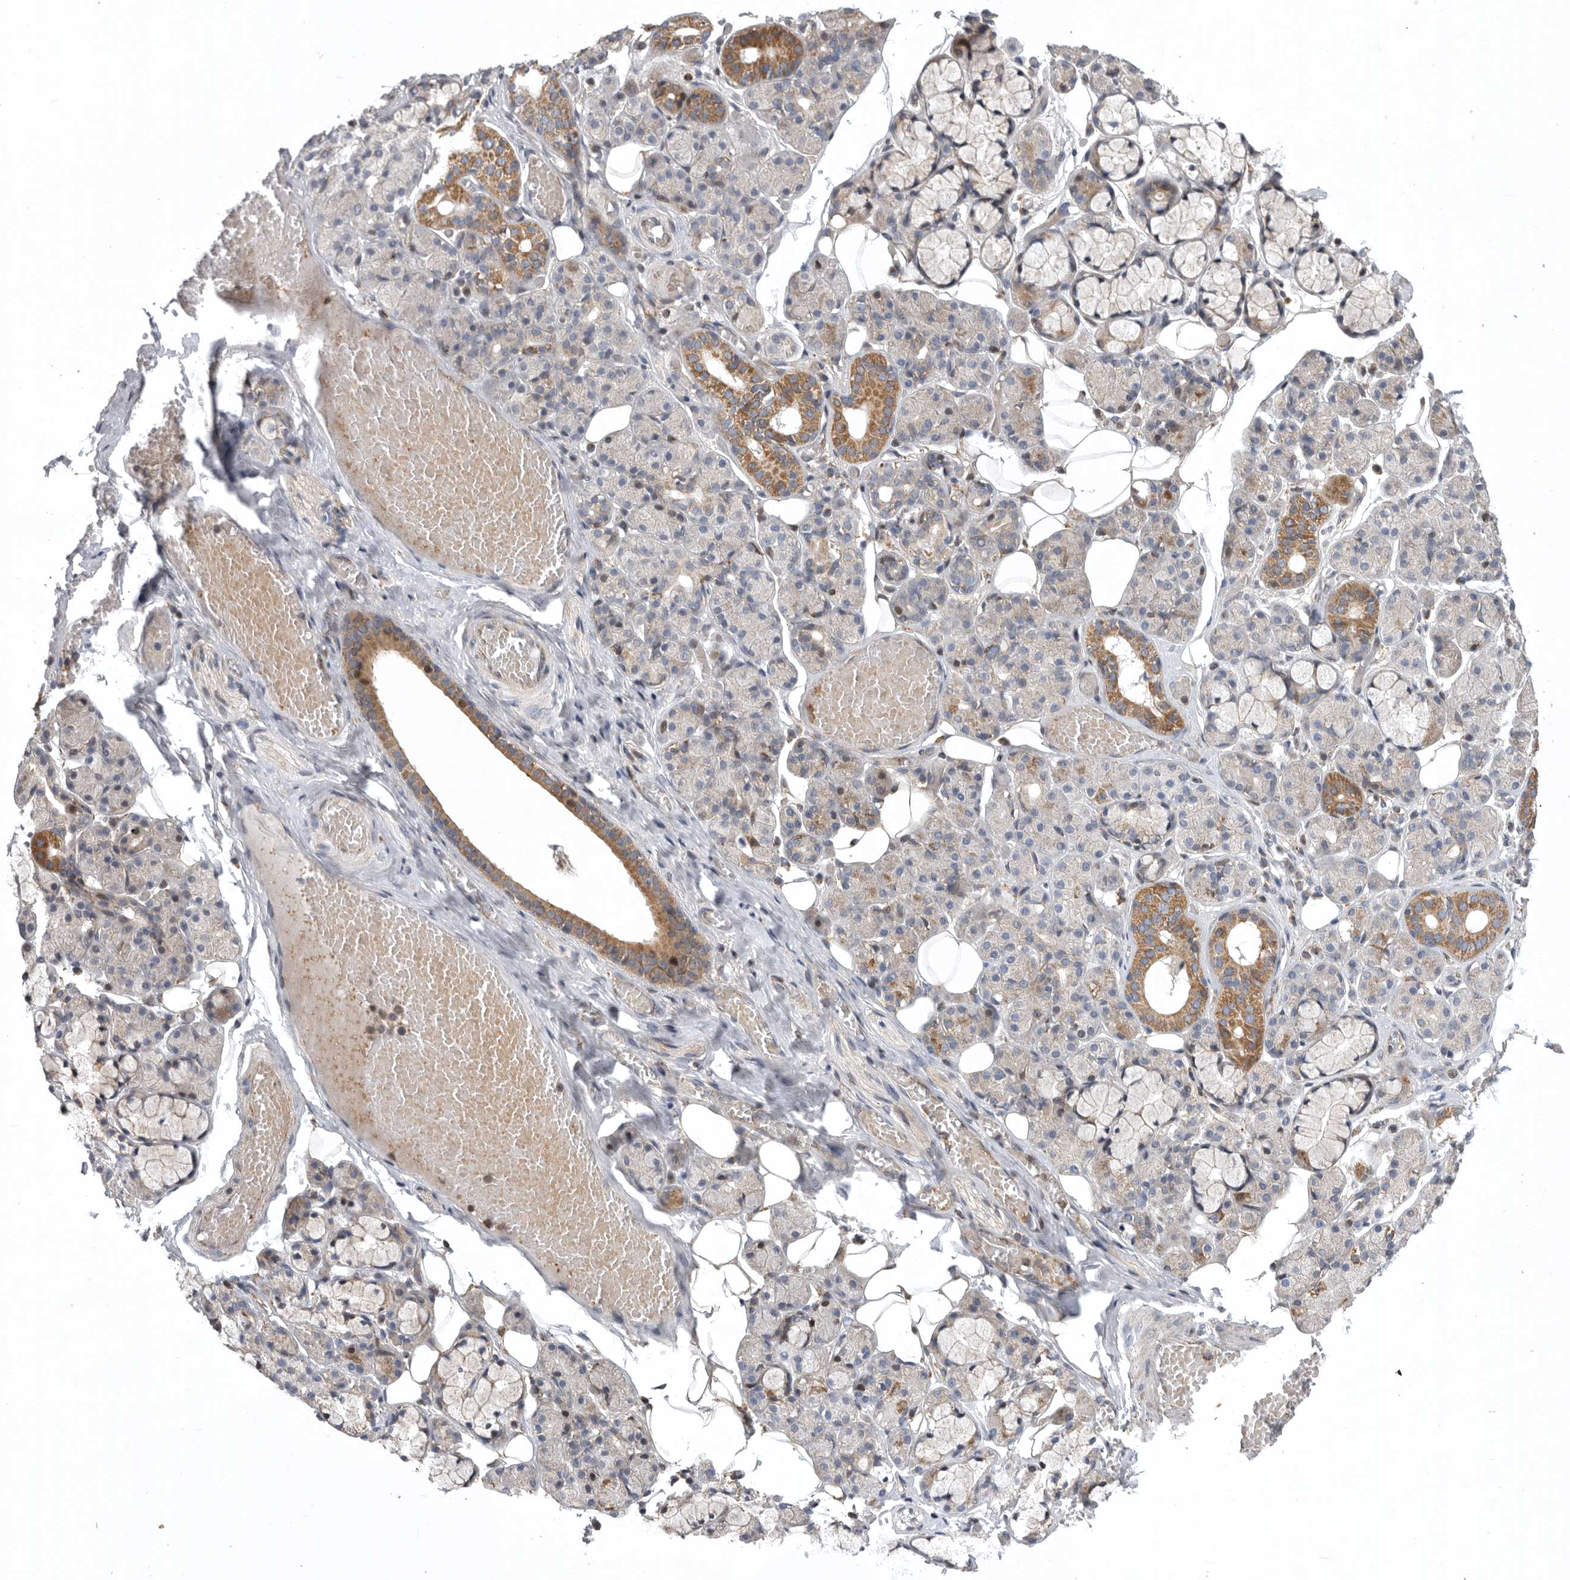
{"staining": {"intensity": "moderate", "quantity": "<25%", "location": "cytoplasmic/membranous"}, "tissue": "salivary gland", "cell_type": "Glandular cells", "image_type": "normal", "snomed": [{"axis": "morphology", "description": "Normal tissue, NOS"}, {"axis": "topography", "description": "Salivary gland"}], "caption": "Protein analysis of normal salivary gland displays moderate cytoplasmic/membranous positivity in approximately <25% of glandular cells.", "gene": "MPZL1", "patient": {"sex": "male", "age": 63}}